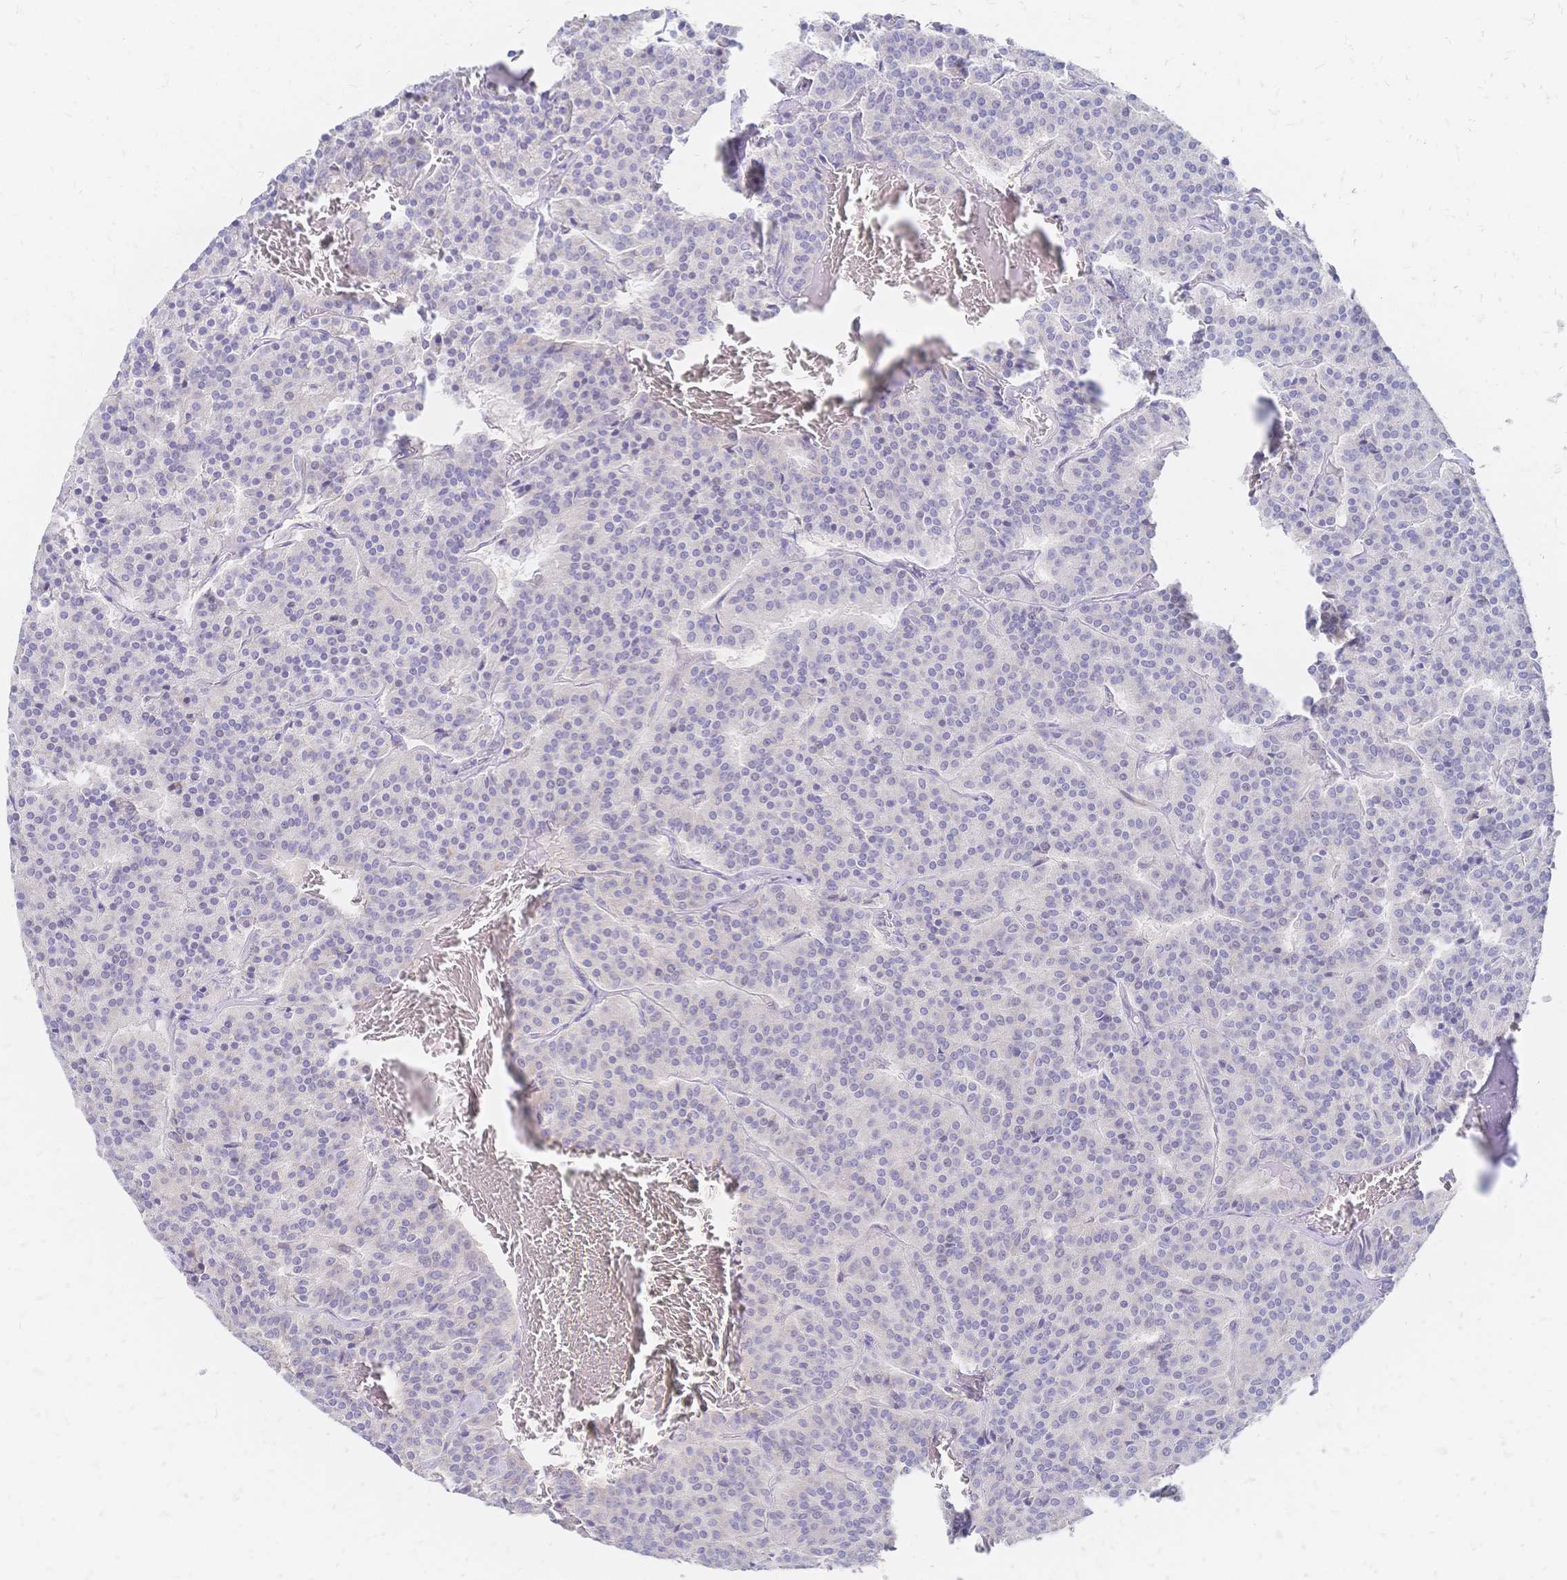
{"staining": {"intensity": "negative", "quantity": "none", "location": "none"}, "tissue": "carcinoid", "cell_type": "Tumor cells", "image_type": "cancer", "snomed": [{"axis": "morphology", "description": "Carcinoid, malignant, NOS"}, {"axis": "topography", "description": "Lung"}], "caption": "DAB immunohistochemical staining of human malignant carcinoid exhibits no significant expression in tumor cells.", "gene": "VWC2L", "patient": {"sex": "male", "age": 70}}